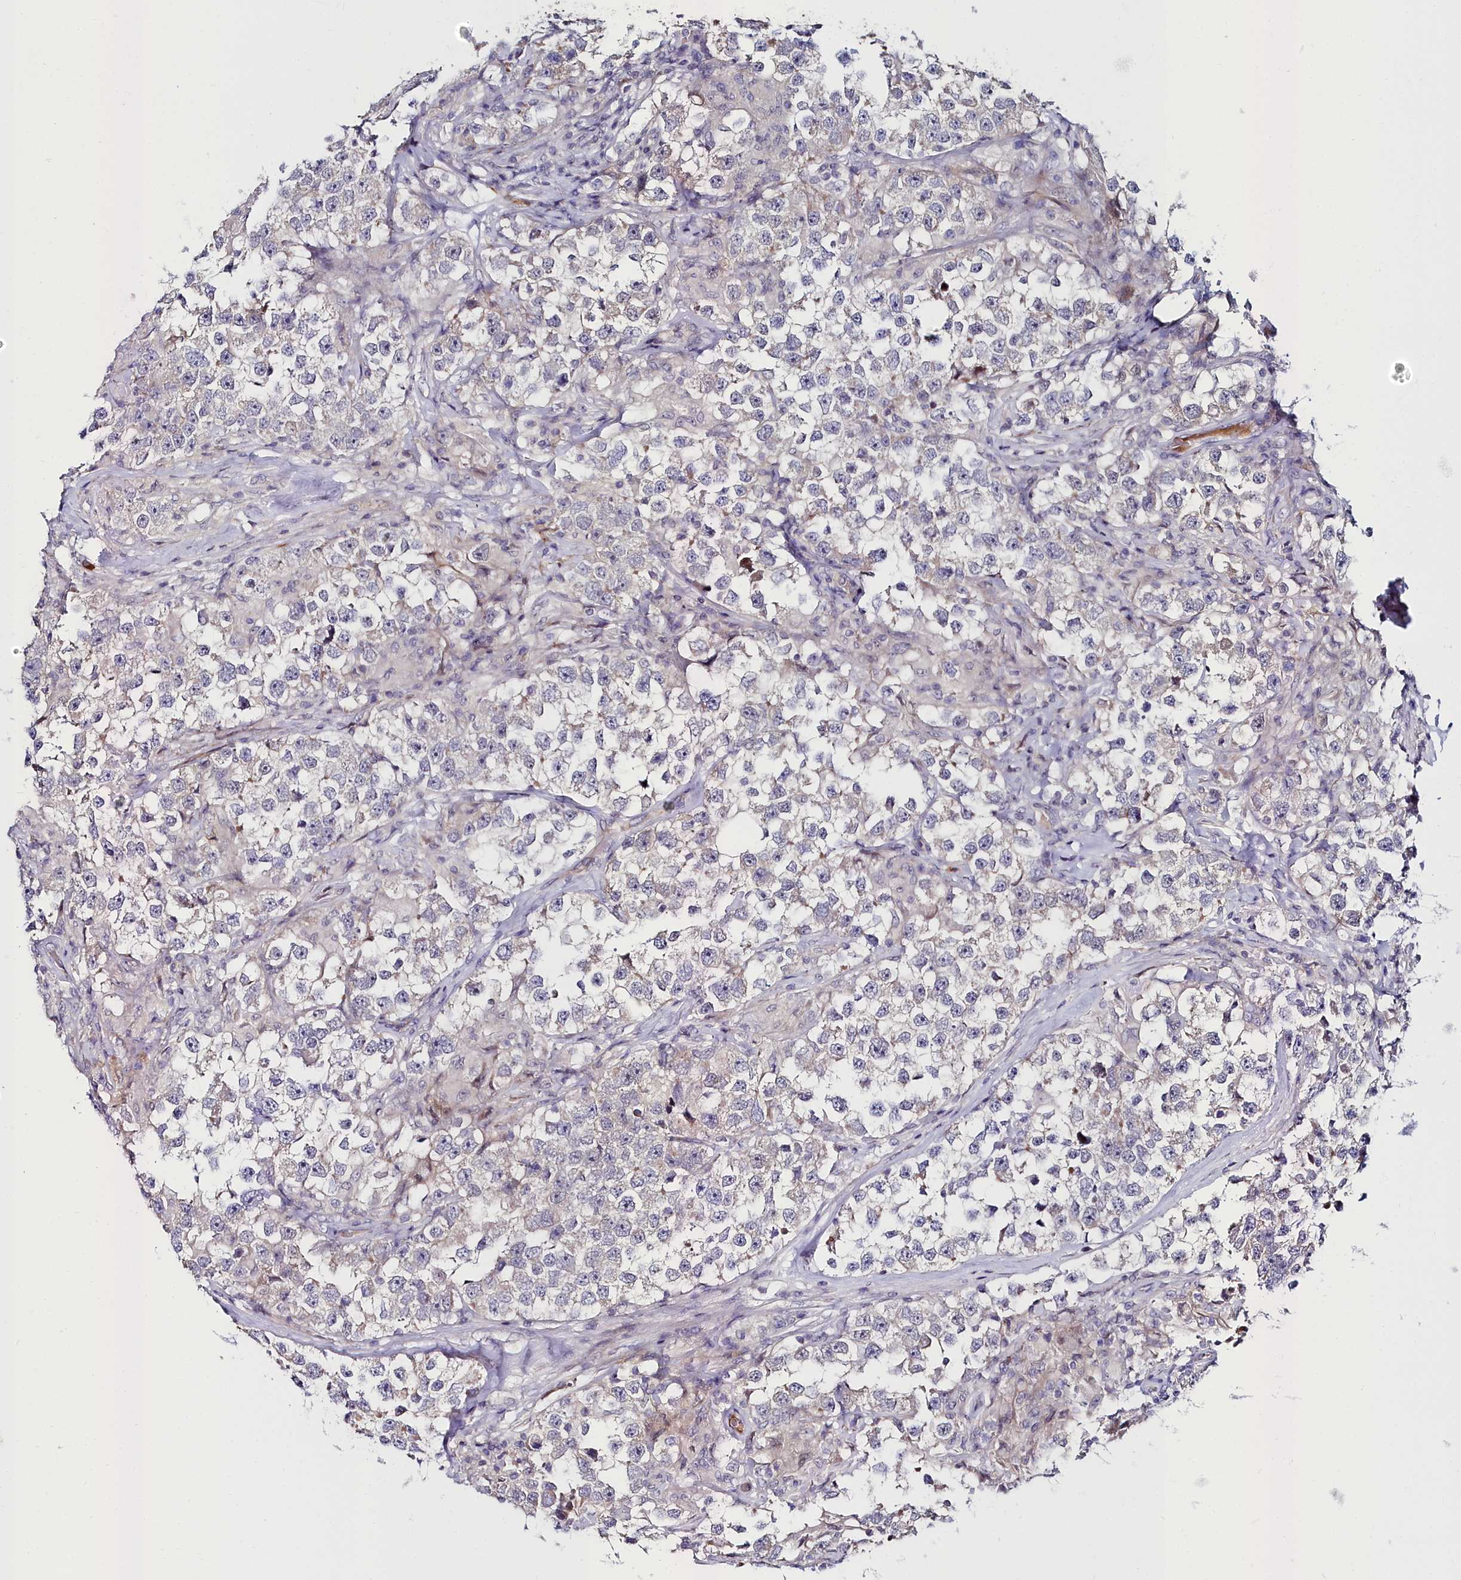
{"staining": {"intensity": "negative", "quantity": "none", "location": "none"}, "tissue": "testis cancer", "cell_type": "Tumor cells", "image_type": "cancer", "snomed": [{"axis": "morphology", "description": "Seminoma, NOS"}, {"axis": "topography", "description": "Testis"}], "caption": "An IHC micrograph of testis cancer is shown. There is no staining in tumor cells of testis cancer.", "gene": "KCTD18", "patient": {"sex": "male", "age": 46}}